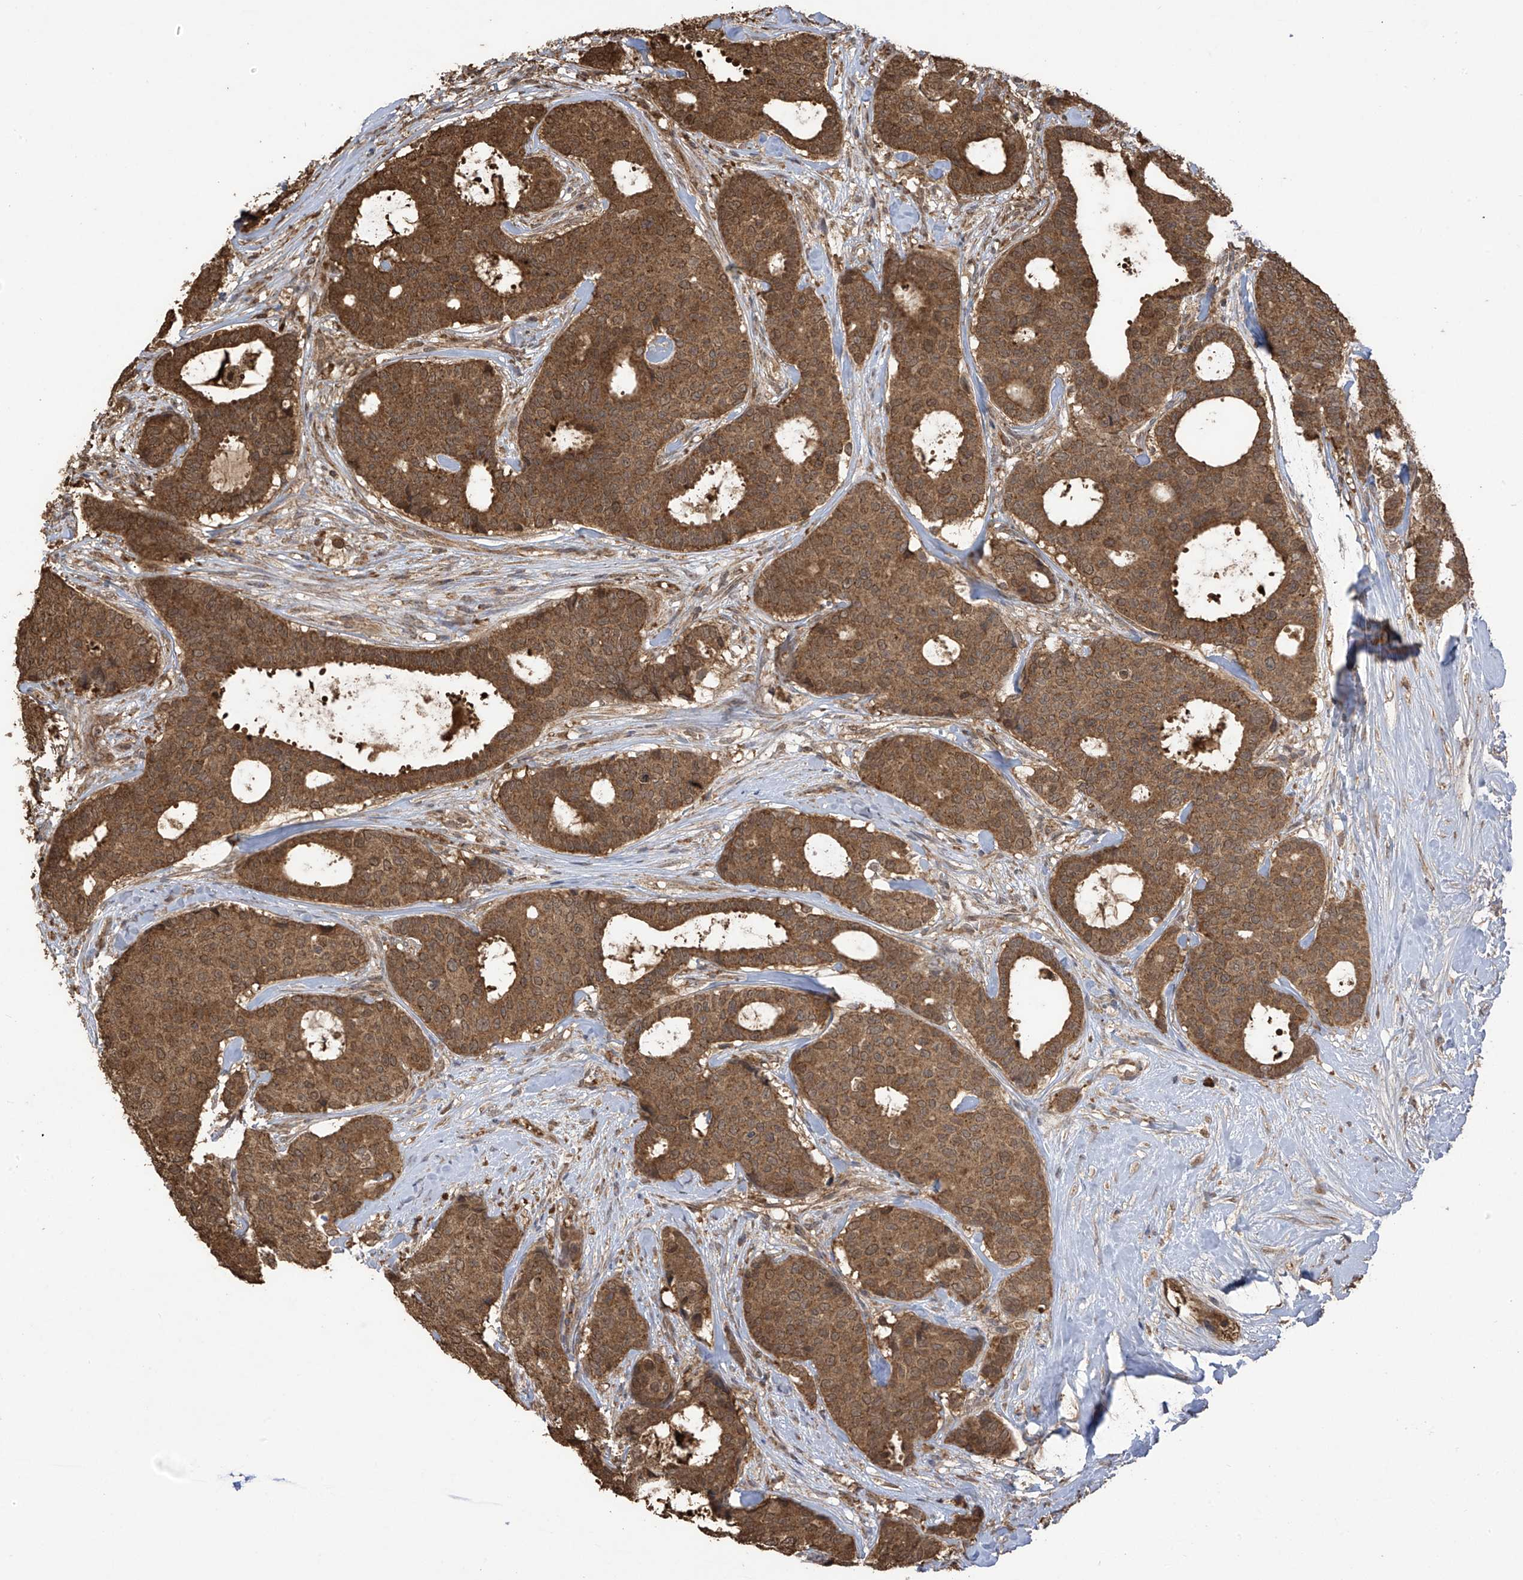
{"staining": {"intensity": "moderate", "quantity": ">75%", "location": "cytoplasmic/membranous"}, "tissue": "breast cancer", "cell_type": "Tumor cells", "image_type": "cancer", "snomed": [{"axis": "morphology", "description": "Duct carcinoma"}, {"axis": "topography", "description": "Breast"}], "caption": "DAB immunohistochemical staining of human intraductal carcinoma (breast) demonstrates moderate cytoplasmic/membranous protein positivity in about >75% of tumor cells. The staining was performed using DAB (3,3'-diaminobenzidine), with brown indicating positive protein expression. Nuclei are stained blue with hematoxylin.", "gene": "PNPT1", "patient": {"sex": "female", "age": 75}}